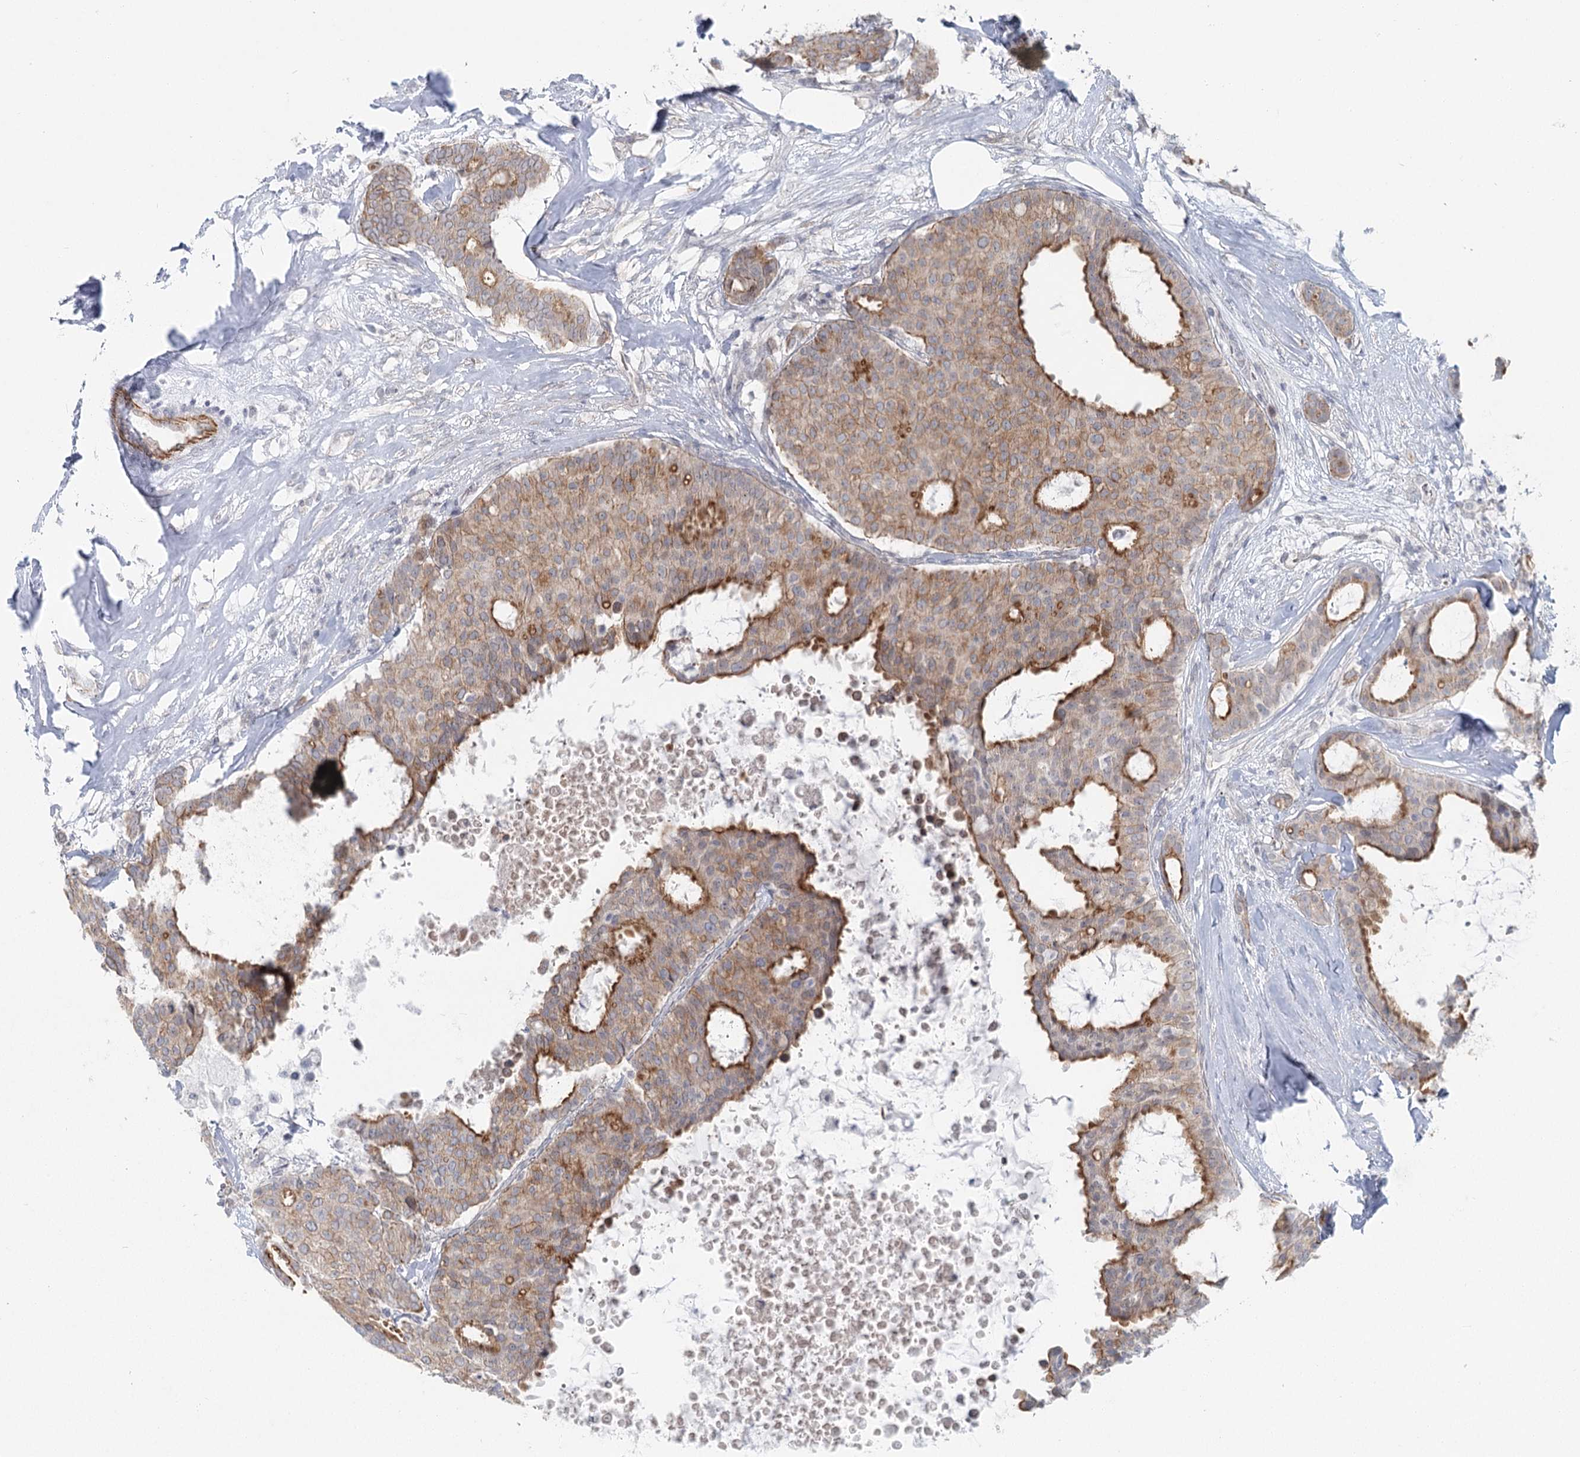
{"staining": {"intensity": "strong", "quantity": "25%-75%", "location": "cytoplasmic/membranous"}, "tissue": "breast cancer", "cell_type": "Tumor cells", "image_type": "cancer", "snomed": [{"axis": "morphology", "description": "Duct carcinoma"}, {"axis": "topography", "description": "Breast"}], "caption": "Brown immunohistochemical staining in breast infiltrating ductal carcinoma demonstrates strong cytoplasmic/membranous expression in approximately 25%-75% of tumor cells.", "gene": "ABHD8", "patient": {"sex": "female", "age": 75}}